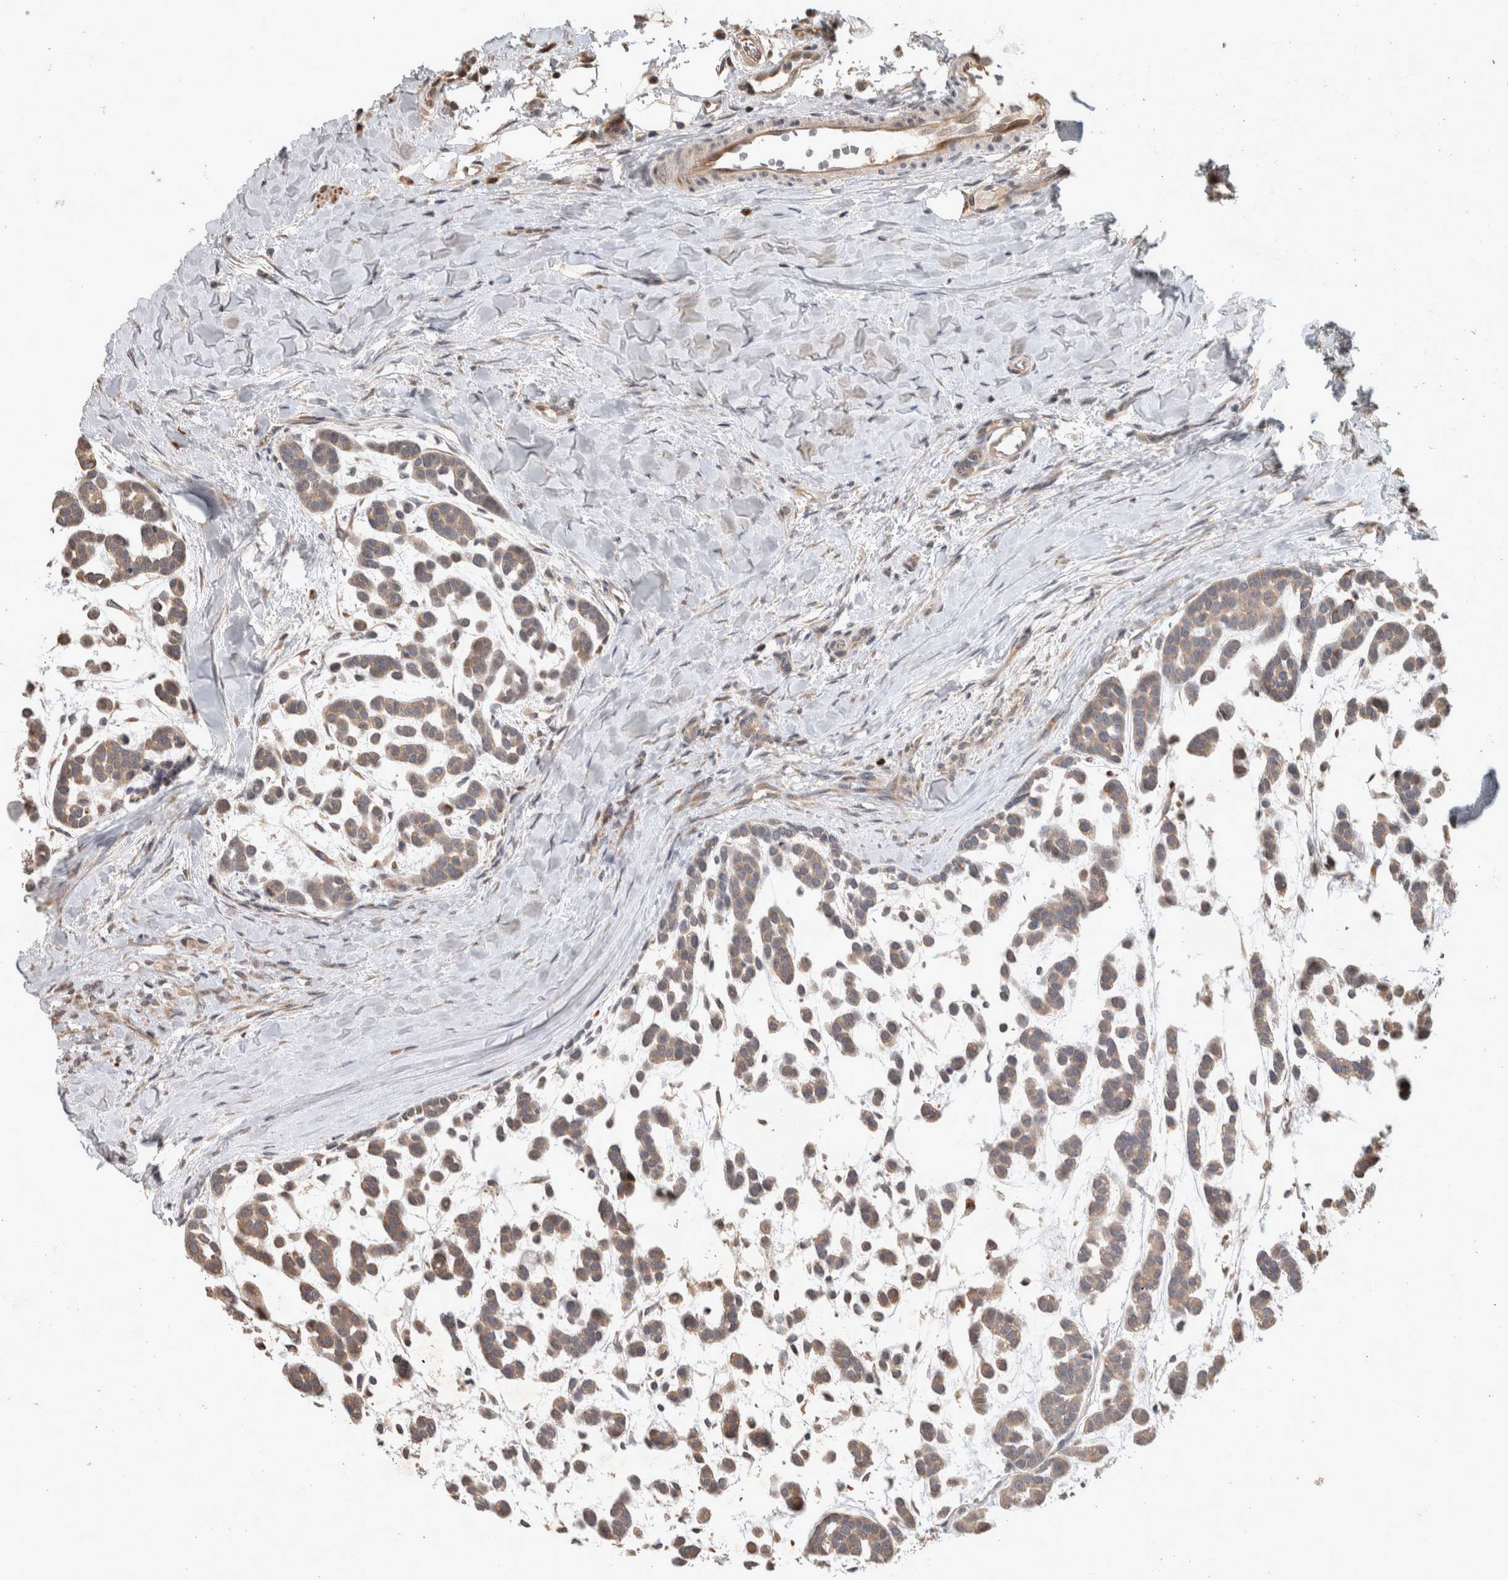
{"staining": {"intensity": "weak", "quantity": "25%-75%", "location": "cytoplasmic/membranous"}, "tissue": "head and neck cancer", "cell_type": "Tumor cells", "image_type": "cancer", "snomed": [{"axis": "morphology", "description": "Adenocarcinoma, NOS"}, {"axis": "morphology", "description": "Adenoma, NOS"}, {"axis": "topography", "description": "Head-Neck"}], "caption": "Immunohistochemistry image of neoplastic tissue: head and neck cancer (adenoma) stained using IHC displays low levels of weak protein expression localized specifically in the cytoplasmic/membranous of tumor cells, appearing as a cytoplasmic/membranous brown color.", "gene": "SERAC1", "patient": {"sex": "female", "age": 55}}